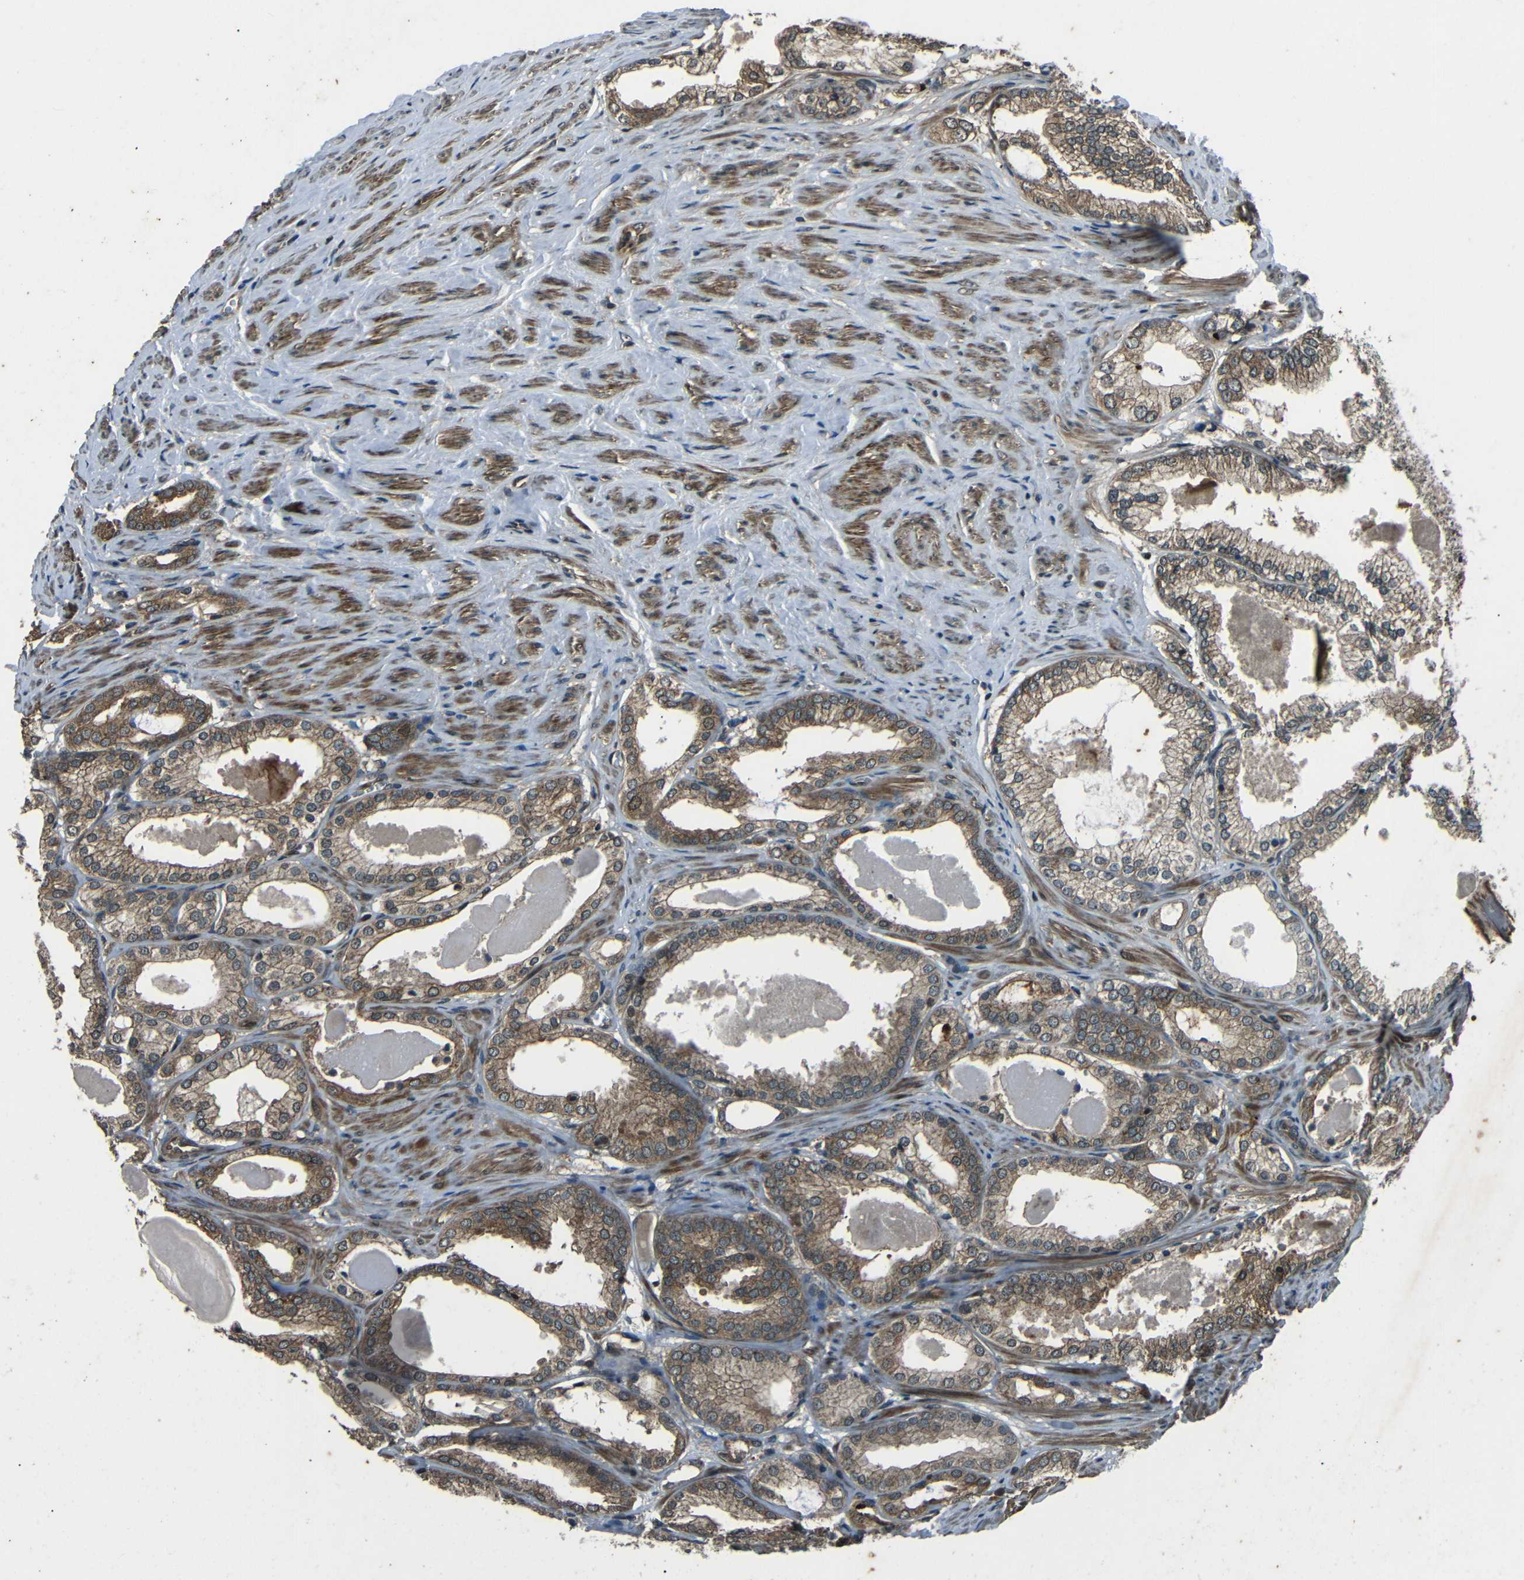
{"staining": {"intensity": "moderate", "quantity": ">75%", "location": "cytoplasmic/membranous"}, "tissue": "prostate cancer", "cell_type": "Tumor cells", "image_type": "cancer", "snomed": [{"axis": "morphology", "description": "Adenocarcinoma, High grade"}, {"axis": "topography", "description": "Prostate"}], "caption": "Human prostate adenocarcinoma (high-grade) stained with a protein marker reveals moderate staining in tumor cells.", "gene": "PLK2", "patient": {"sex": "male", "age": 61}}